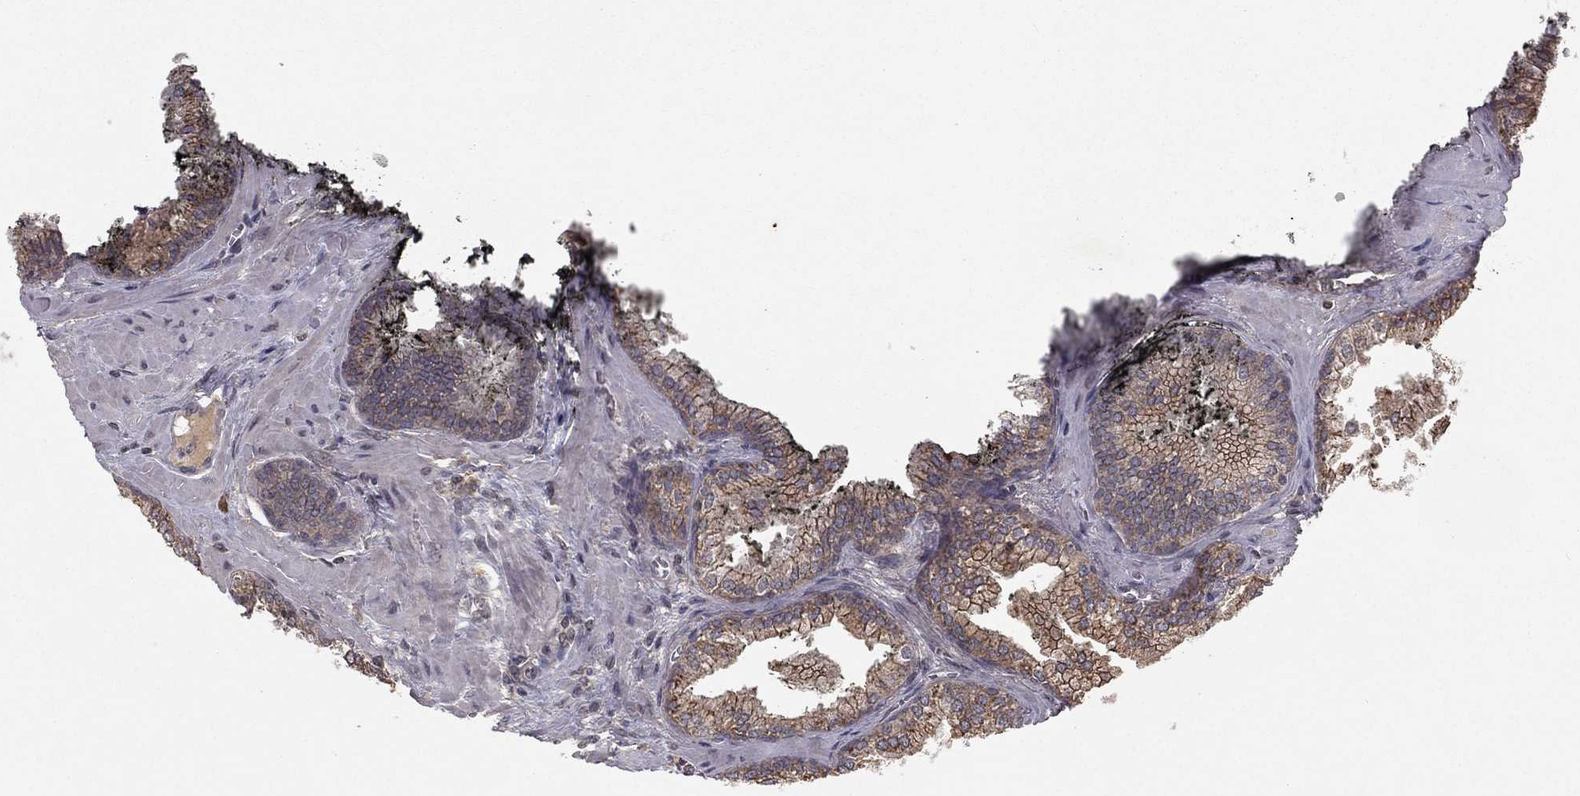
{"staining": {"intensity": "moderate", "quantity": "25%-75%", "location": "cytoplasmic/membranous"}, "tissue": "prostate cancer", "cell_type": "Tumor cells", "image_type": "cancer", "snomed": [{"axis": "morphology", "description": "Adenocarcinoma, Low grade"}, {"axis": "topography", "description": "Prostate"}], "caption": "IHC photomicrograph of neoplastic tissue: prostate adenocarcinoma (low-grade) stained using immunohistochemistry (IHC) displays medium levels of moderate protein expression localized specifically in the cytoplasmic/membranous of tumor cells, appearing as a cytoplasmic/membranous brown color.", "gene": "ZDHHC15", "patient": {"sex": "male", "age": 72}}